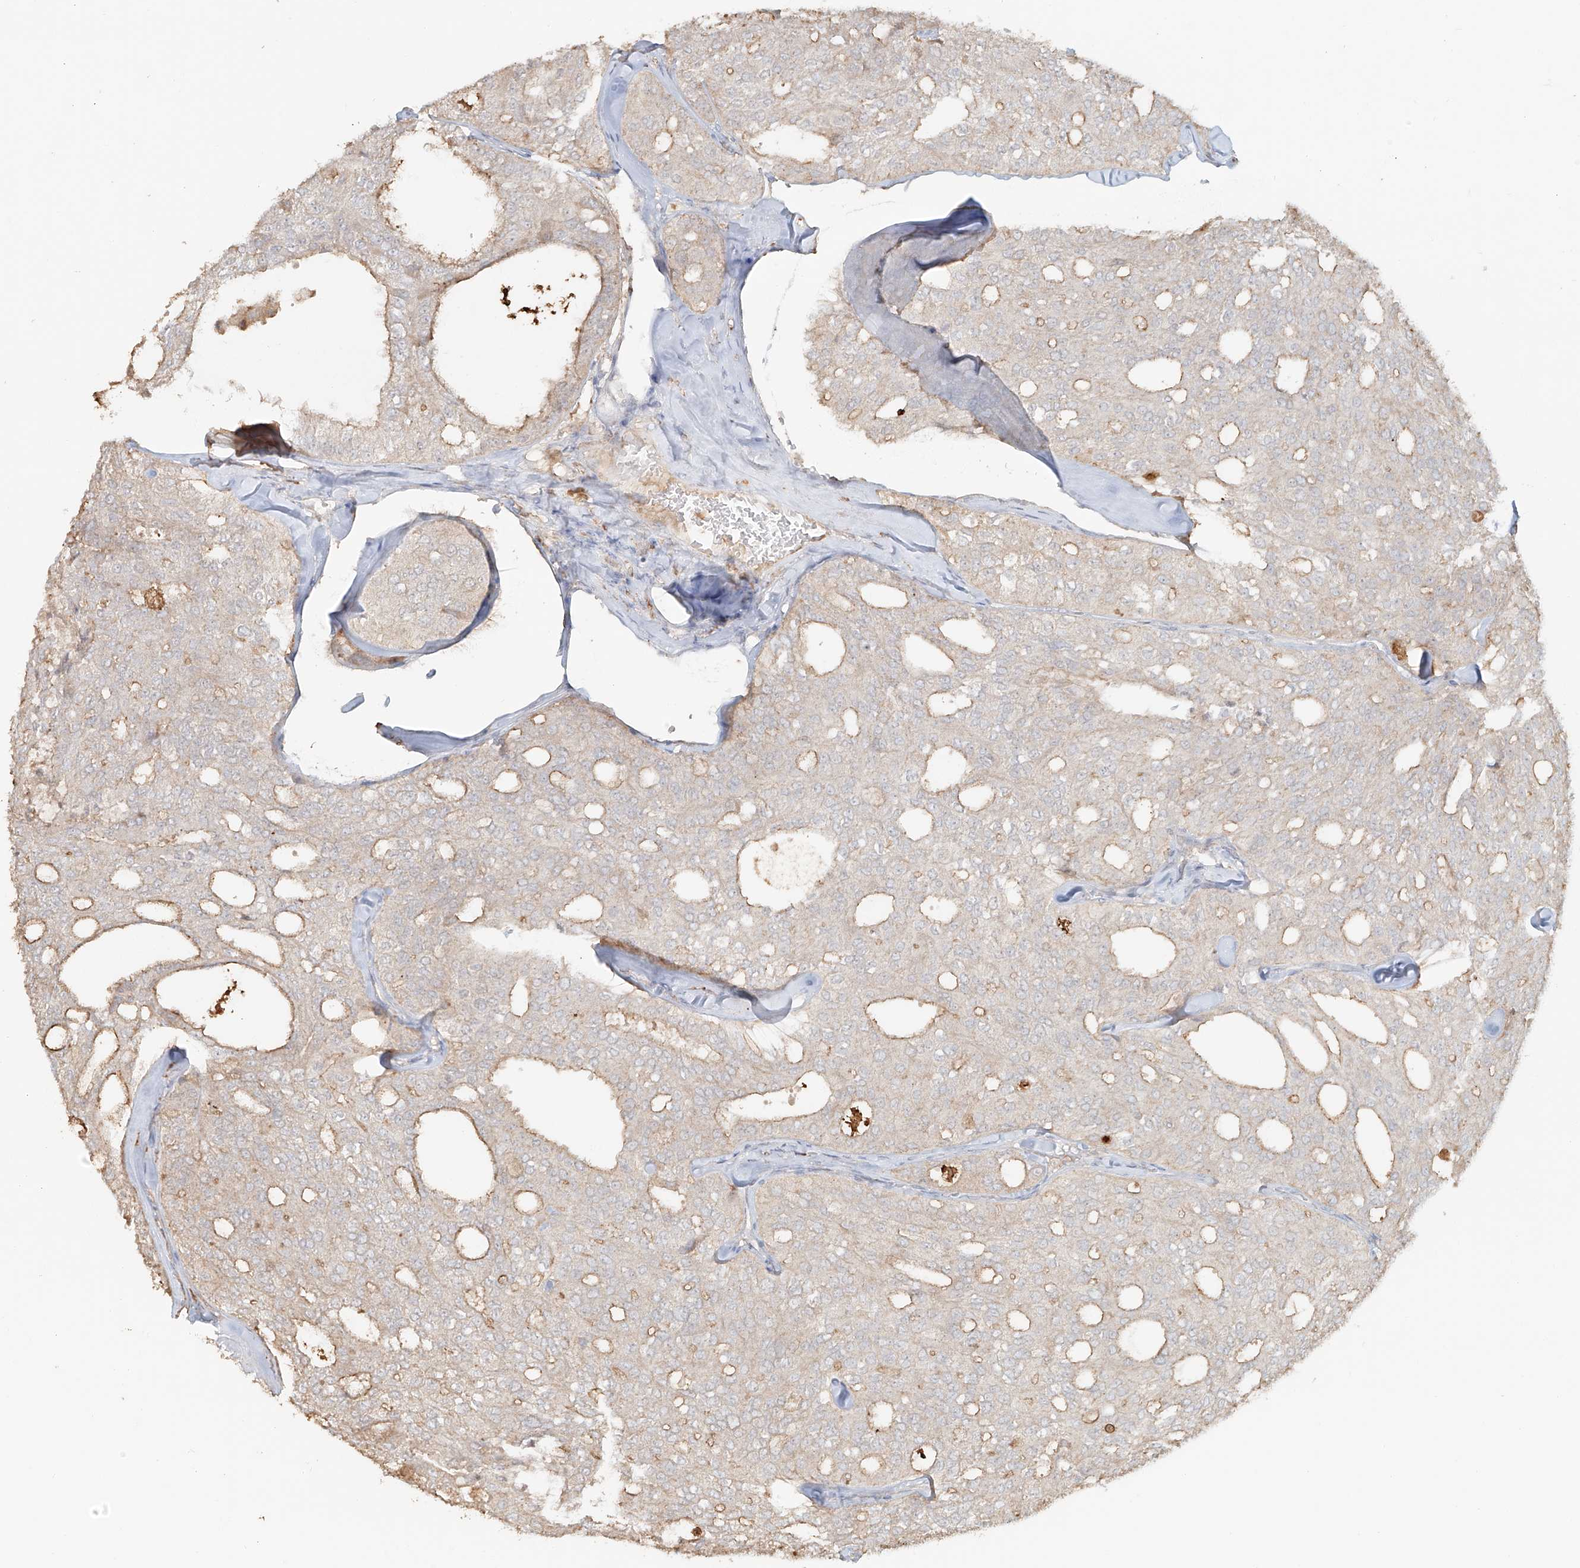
{"staining": {"intensity": "negative", "quantity": "none", "location": "none"}, "tissue": "thyroid cancer", "cell_type": "Tumor cells", "image_type": "cancer", "snomed": [{"axis": "morphology", "description": "Follicular adenoma carcinoma, NOS"}, {"axis": "topography", "description": "Thyroid gland"}], "caption": "Immunohistochemical staining of human thyroid cancer (follicular adenoma carcinoma) reveals no significant positivity in tumor cells.", "gene": "NPHS1", "patient": {"sex": "male", "age": 75}}